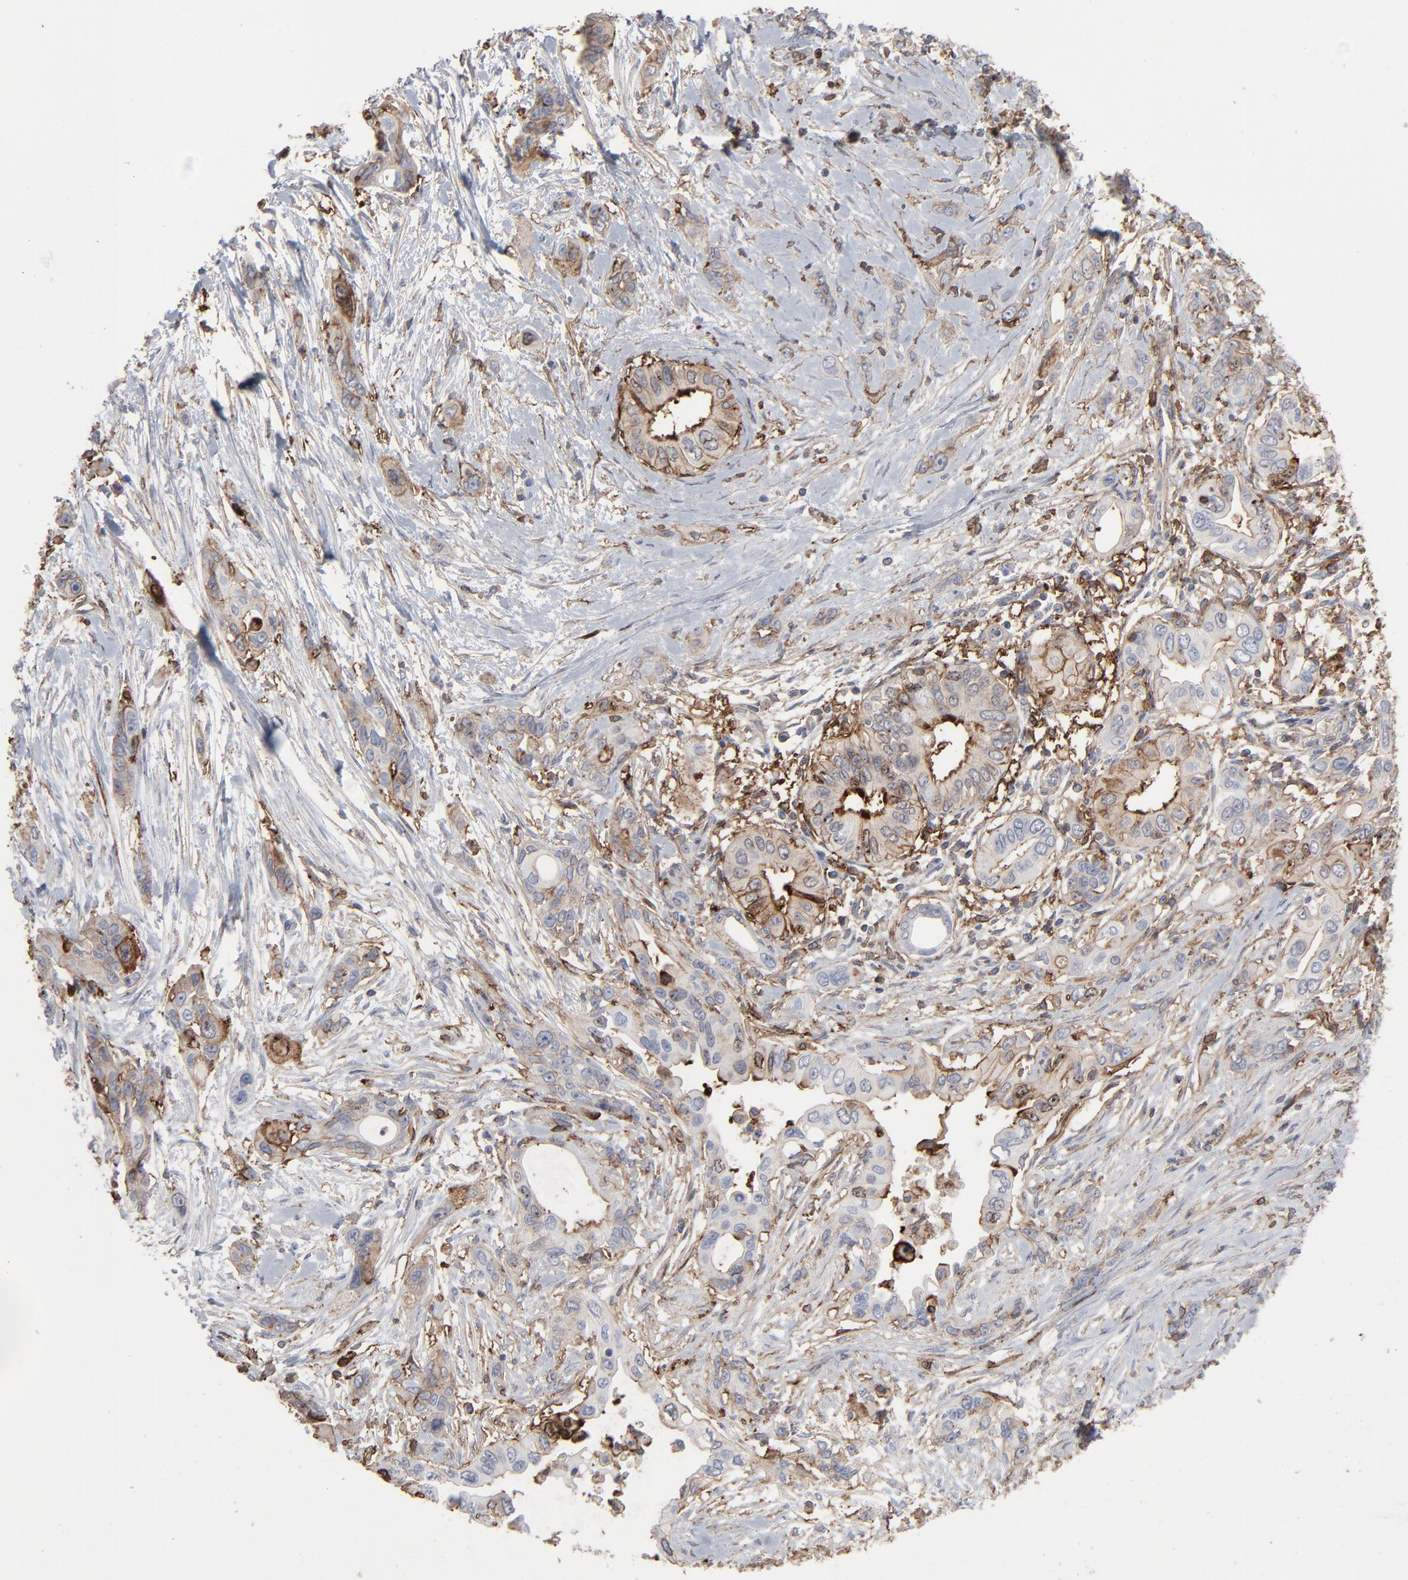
{"staining": {"intensity": "moderate", "quantity": "25%-75%", "location": "cytoplasmic/membranous"}, "tissue": "pancreatic cancer", "cell_type": "Tumor cells", "image_type": "cancer", "snomed": [{"axis": "morphology", "description": "Adenocarcinoma, NOS"}, {"axis": "topography", "description": "Pancreas"}], "caption": "IHC of pancreatic cancer (adenocarcinoma) shows medium levels of moderate cytoplasmic/membranous staining in approximately 25%-75% of tumor cells.", "gene": "ANXA5", "patient": {"sex": "female", "age": 60}}